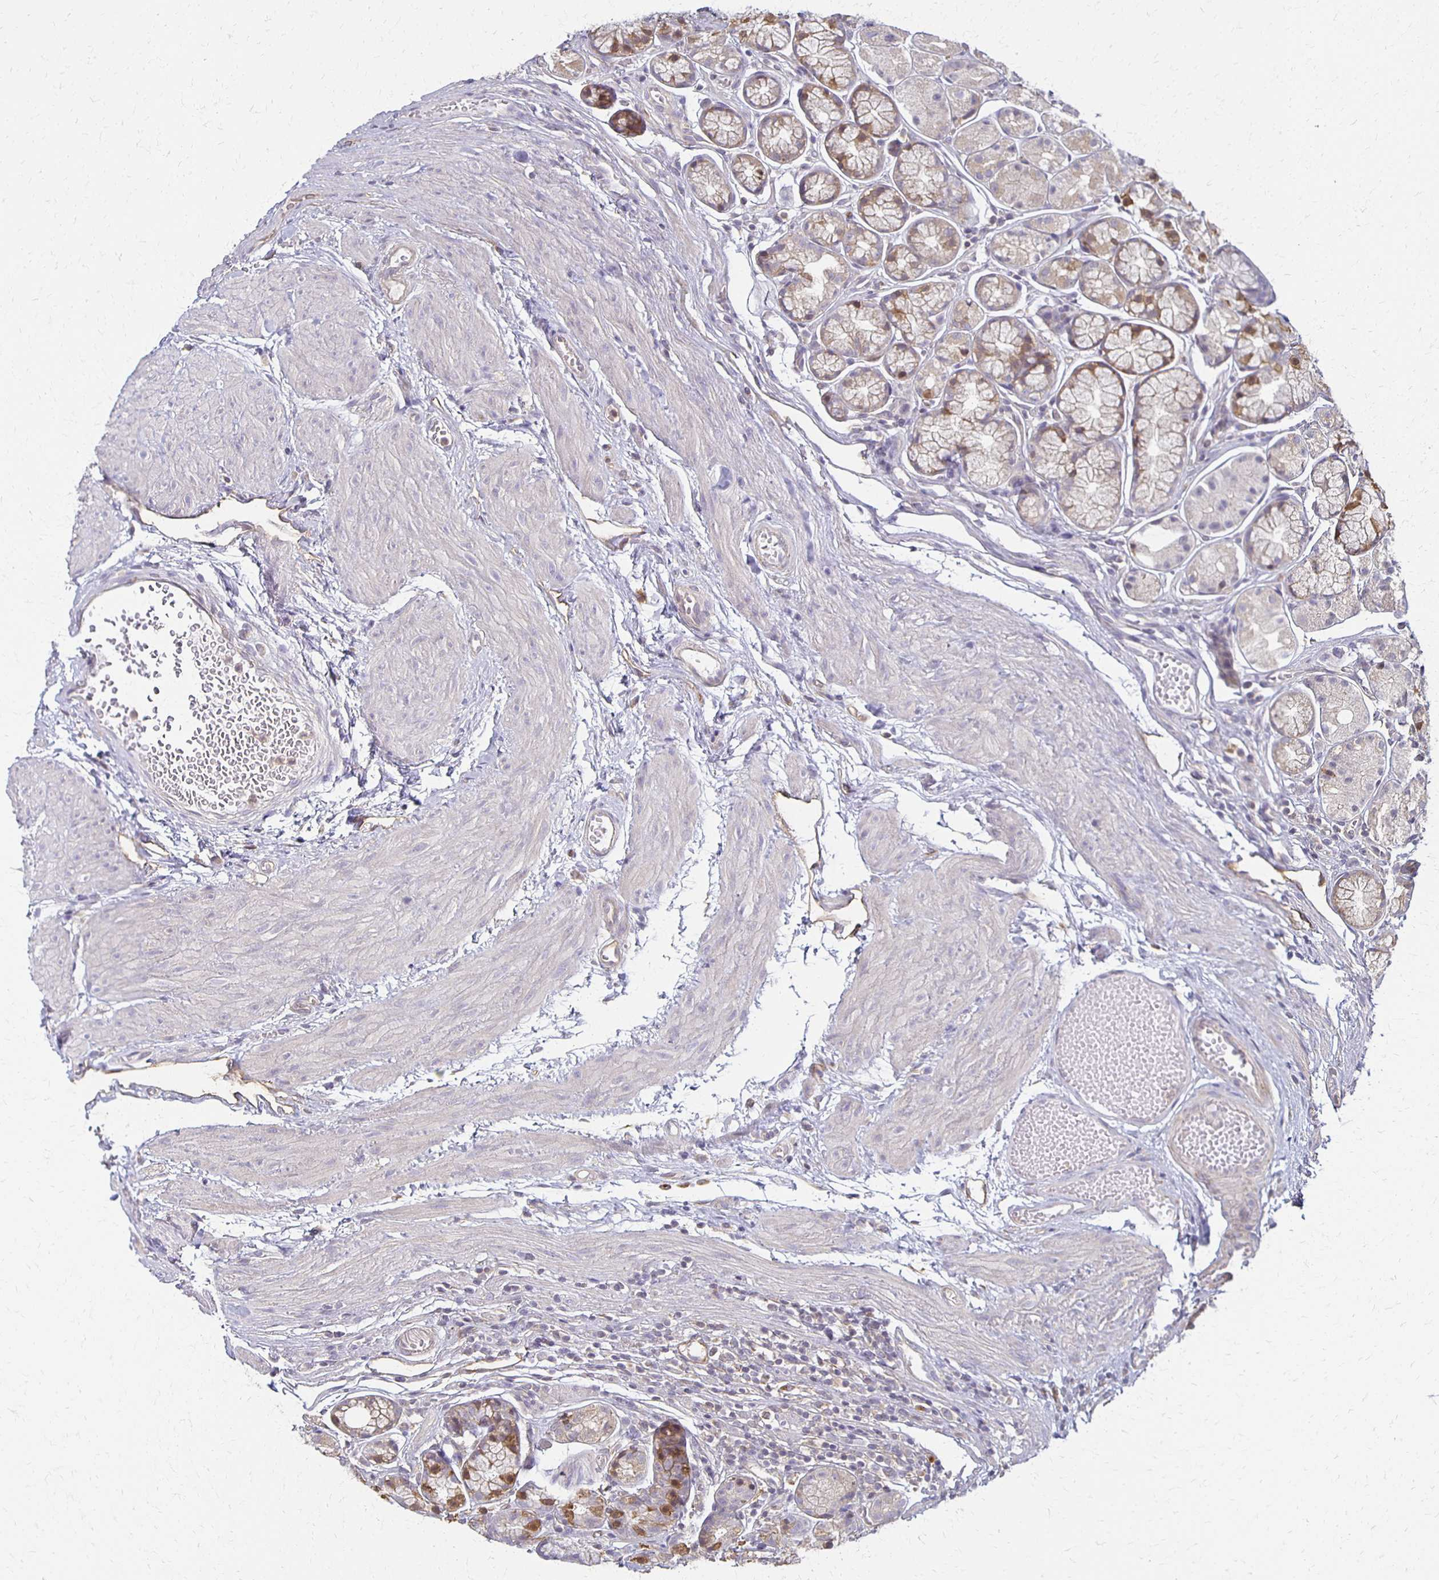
{"staining": {"intensity": "weak", "quantity": "25%-75%", "location": "cytoplasmic/membranous"}, "tissue": "stomach", "cell_type": "Glandular cells", "image_type": "normal", "snomed": [{"axis": "morphology", "description": "Normal tissue, NOS"}, {"axis": "topography", "description": "Smooth muscle"}, {"axis": "topography", "description": "Stomach"}], "caption": "The immunohistochemical stain highlights weak cytoplasmic/membranous expression in glandular cells of unremarkable stomach. (Stains: DAB in brown, nuclei in blue, Microscopy: brightfield microscopy at high magnification).", "gene": "GPX4", "patient": {"sex": "male", "age": 70}}